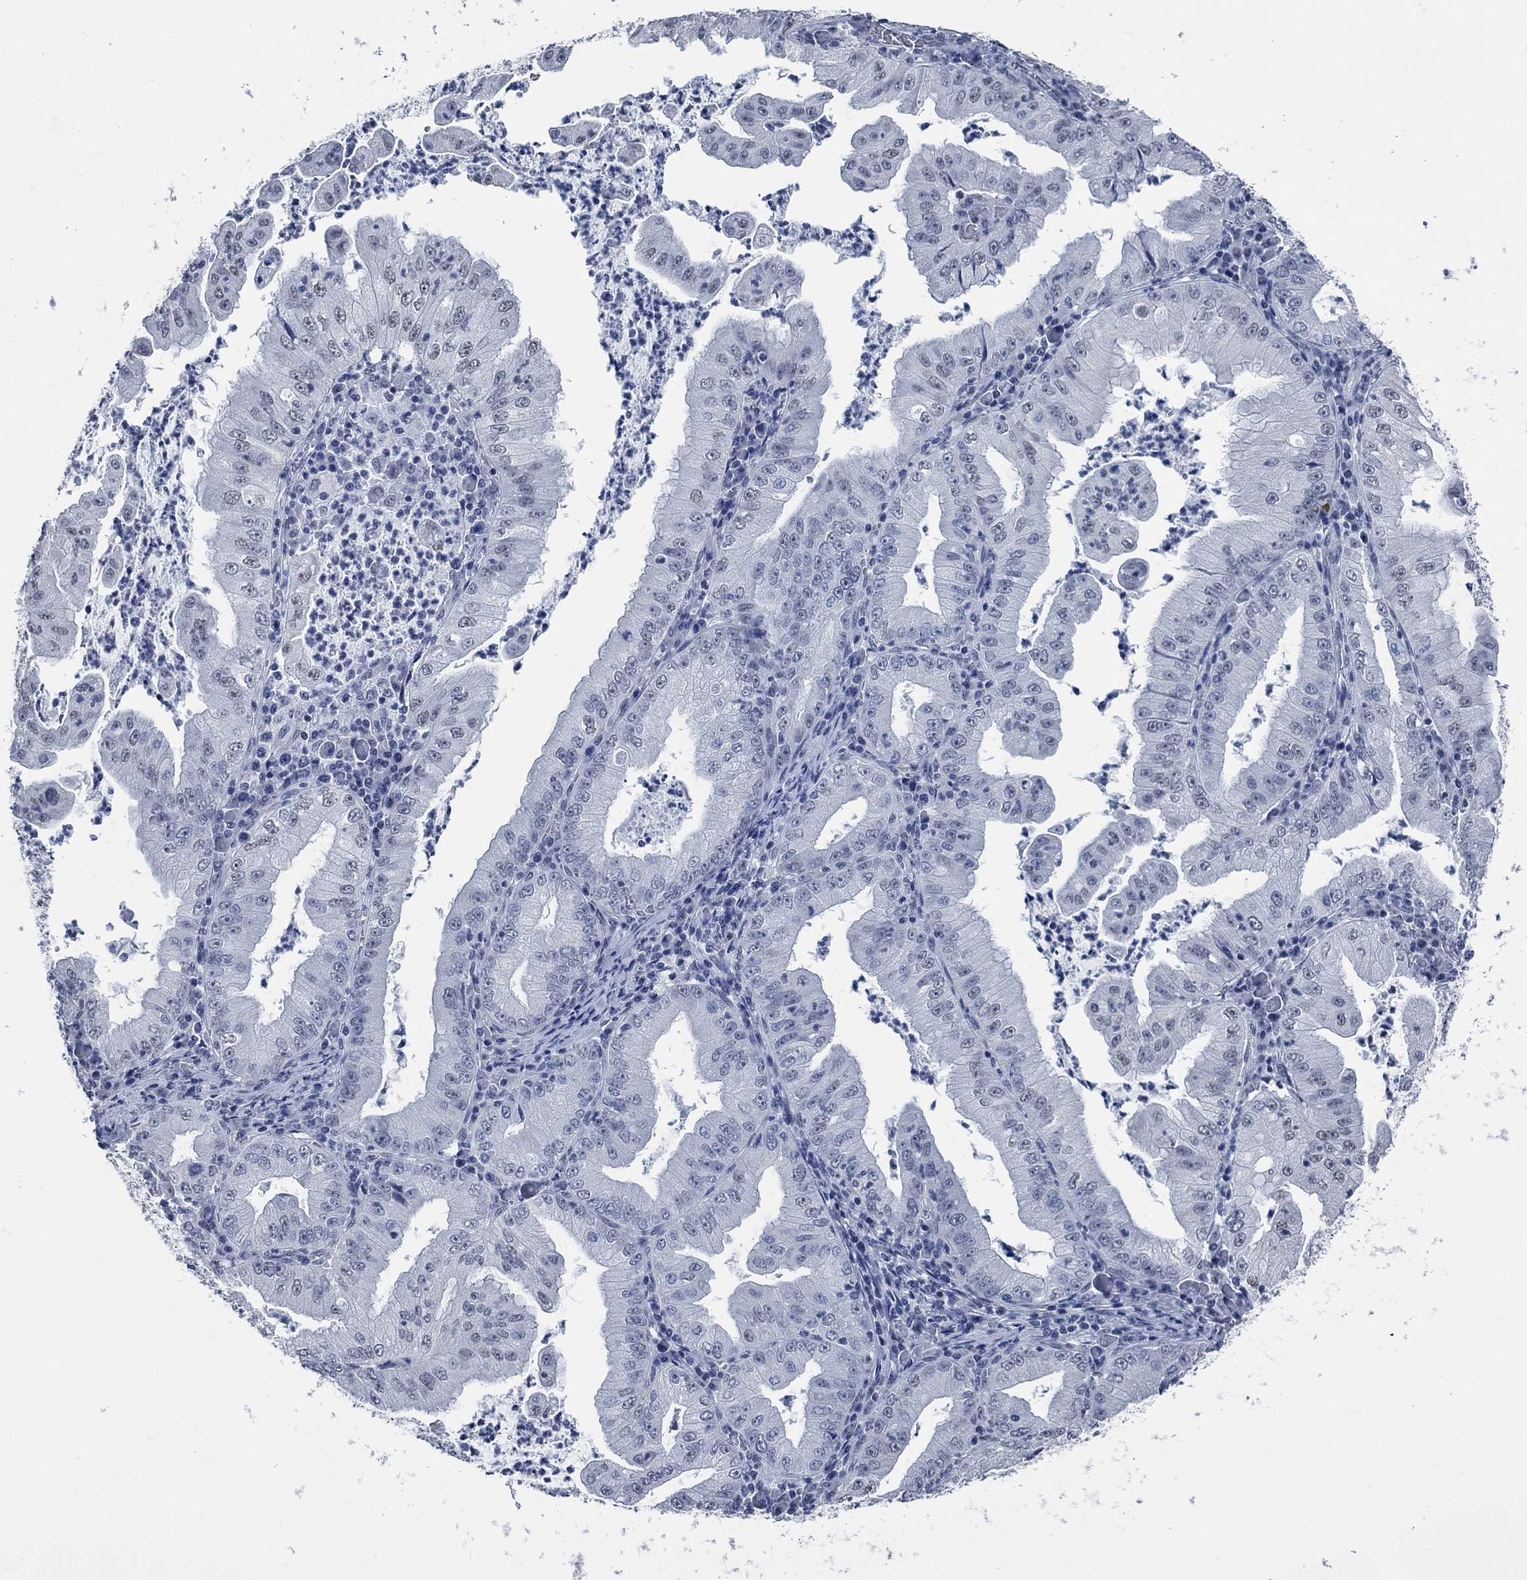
{"staining": {"intensity": "negative", "quantity": "none", "location": "none"}, "tissue": "stomach cancer", "cell_type": "Tumor cells", "image_type": "cancer", "snomed": [{"axis": "morphology", "description": "Adenocarcinoma, NOS"}, {"axis": "topography", "description": "Stomach"}], "caption": "Tumor cells show no significant protein staining in stomach adenocarcinoma. (DAB (3,3'-diaminobenzidine) immunohistochemistry (IHC) visualized using brightfield microscopy, high magnification).", "gene": "OBSCN", "patient": {"sex": "male", "age": 76}}